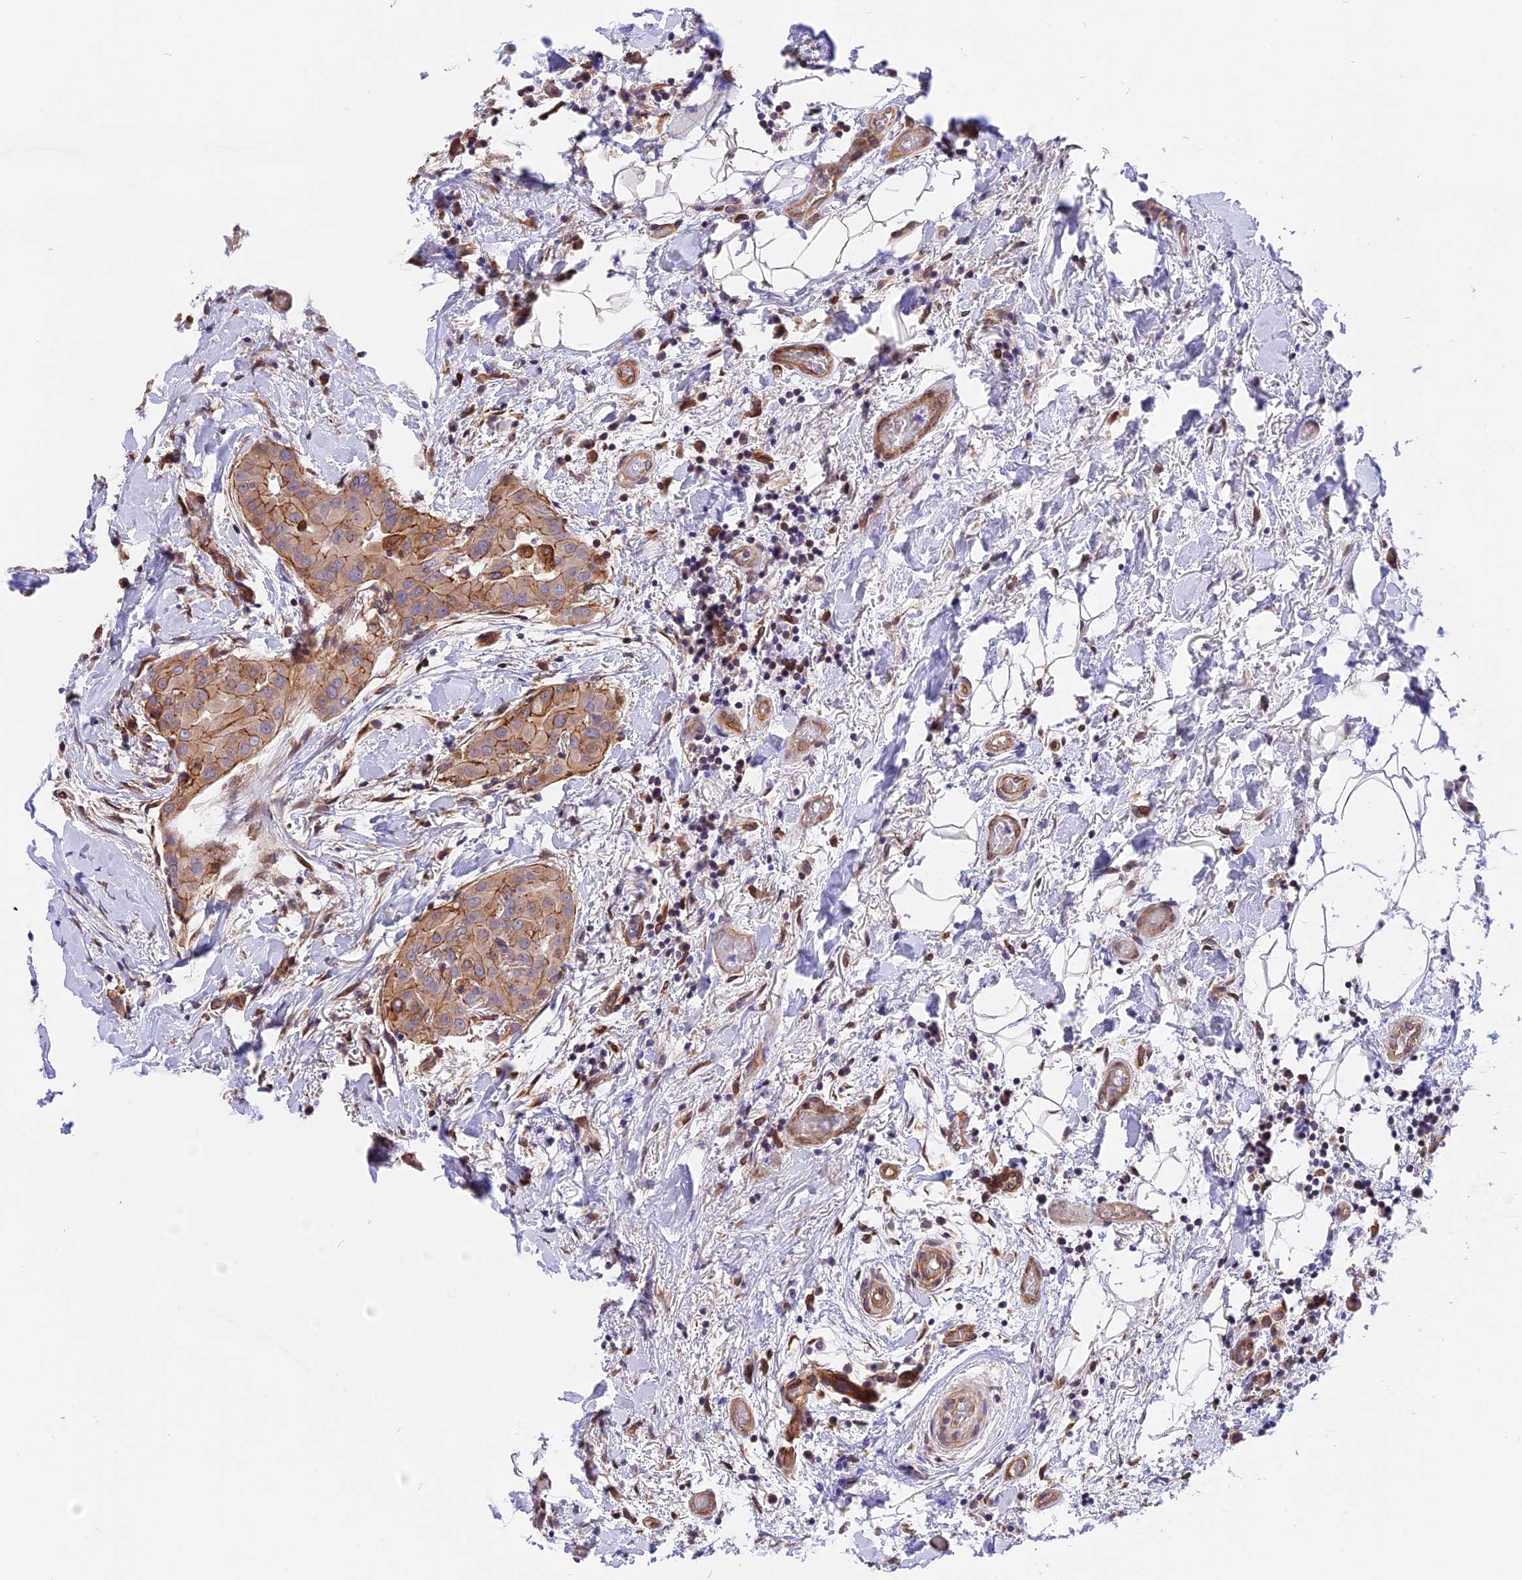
{"staining": {"intensity": "moderate", "quantity": ">75%", "location": "cytoplasmic/membranous"}, "tissue": "thyroid cancer", "cell_type": "Tumor cells", "image_type": "cancer", "snomed": [{"axis": "morphology", "description": "Papillary adenocarcinoma, NOS"}, {"axis": "topography", "description": "Thyroid gland"}], "caption": "Immunohistochemistry (DAB (3,3'-diaminobenzidine)) staining of thyroid cancer displays moderate cytoplasmic/membranous protein expression in approximately >75% of tumor cells. (DAB (3,3'-diaminobenzidine) = brown stain, brightfield microscopy at high magnification).", "gene": "R3HDM4", "patient": {"sex": "male", "age": 33}}